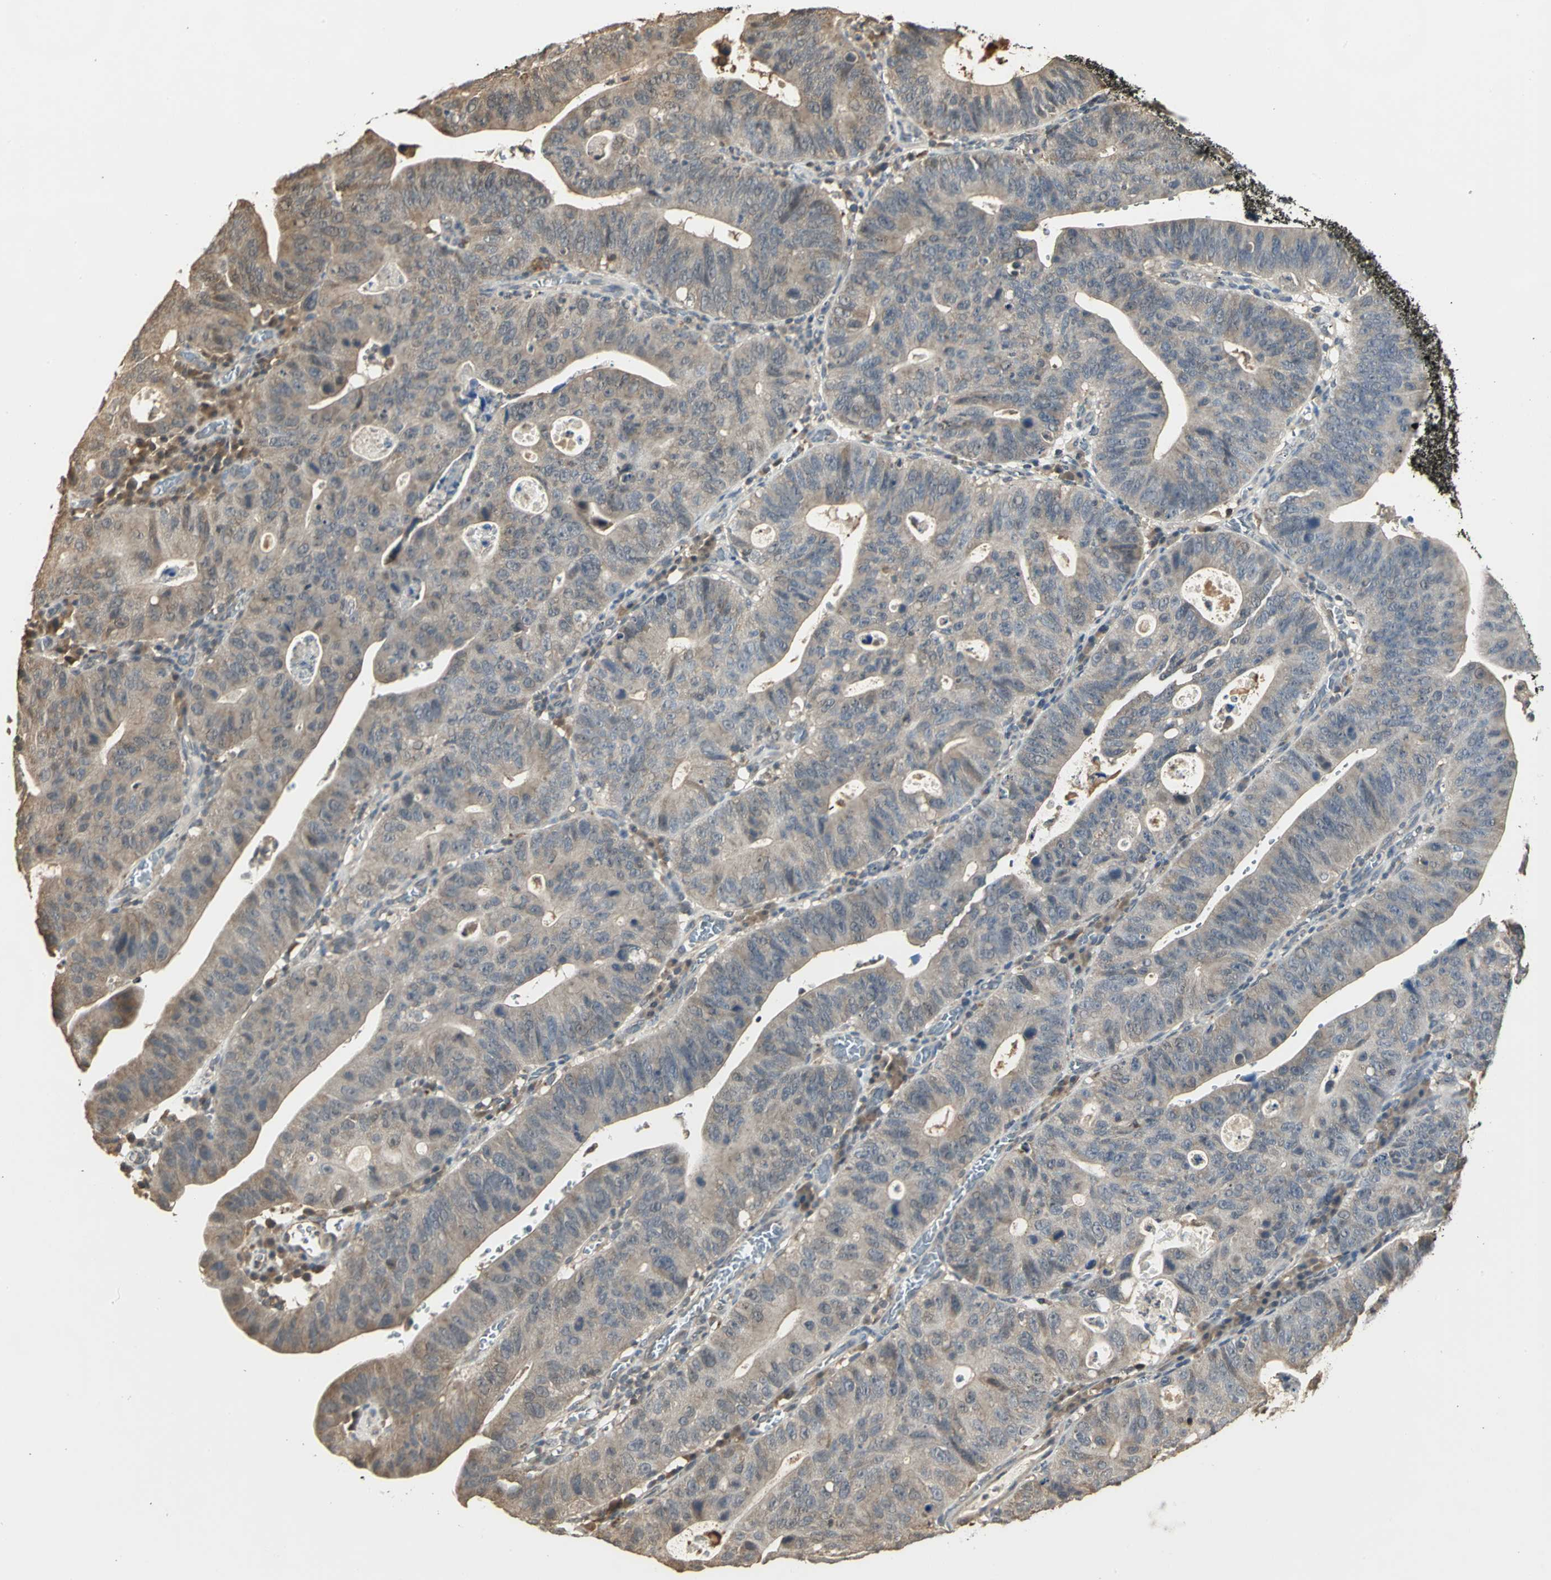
{"staining": {"intensity": "weak", "quantity": ">75%", "location": "cytoplasmic/membranous"}, "tissue": "stomach cancer", "cell_type": "Tumor cells", "image_type": "cancer", "snomed": [{"axis": "morphology", "description": "Adenocarcinoma, NOS"}, {"axis": "topography", "description": "Stomach"}], "caption": "Immunohistochemistry histopathology image of stomach cancer (adenocarcinoma) stained for a protein (brown), which reveals low levels of weak cytoplasmic/membranous staining in about >75% of tumor cells.", "gene": "PARK7", "patient": {"sex": "male", "age": 59}}